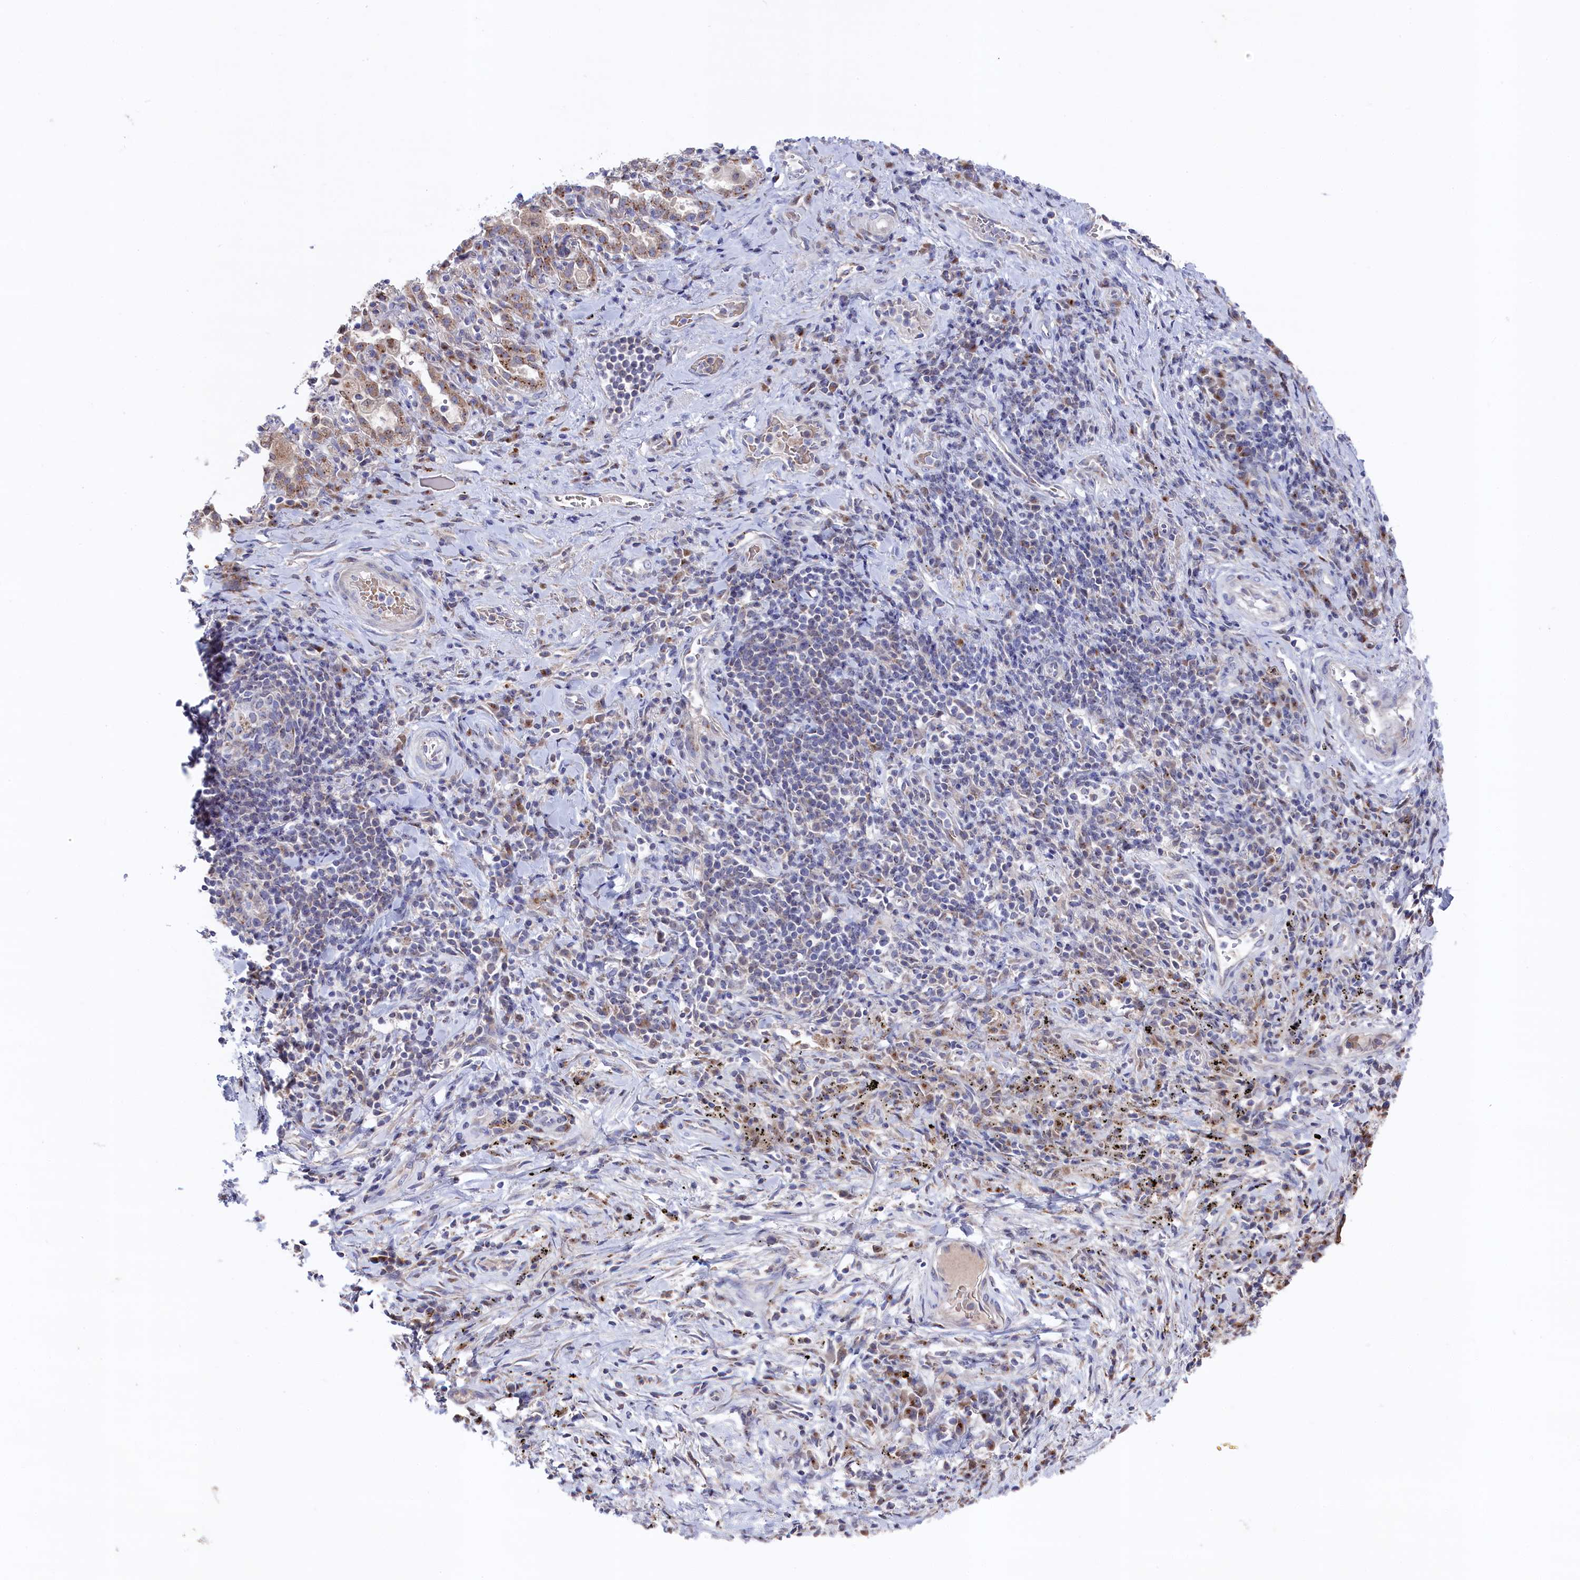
{"staining": {"intensity": "weak", "quantity": "25%-75%", "location": "cytoplasmic/membranous"}, "tissue": "adipose tissue", "cell_type": "Adipocytes", "image_type": "normal", "snomed": [{"axis": "morphology", "description": "Normal tissue, NOS"}, {"axis": "morphology", "description": "Squamous cell carcinoma, NOS"}, {"axis": "topography", "description": "Bronchus"}, {"axis": "topography", "description": "Lung"}], "caption": "This histopathology image displays unremarkable adipose tissue stained with IHC to label a protein in brown. The cytoplasmic/membranous of adipocytes show weak positivity for the protein. Nuclei are counter-stained blue.", "gene": "GPR108", "patient": {"sex": "male", "age": 64}}